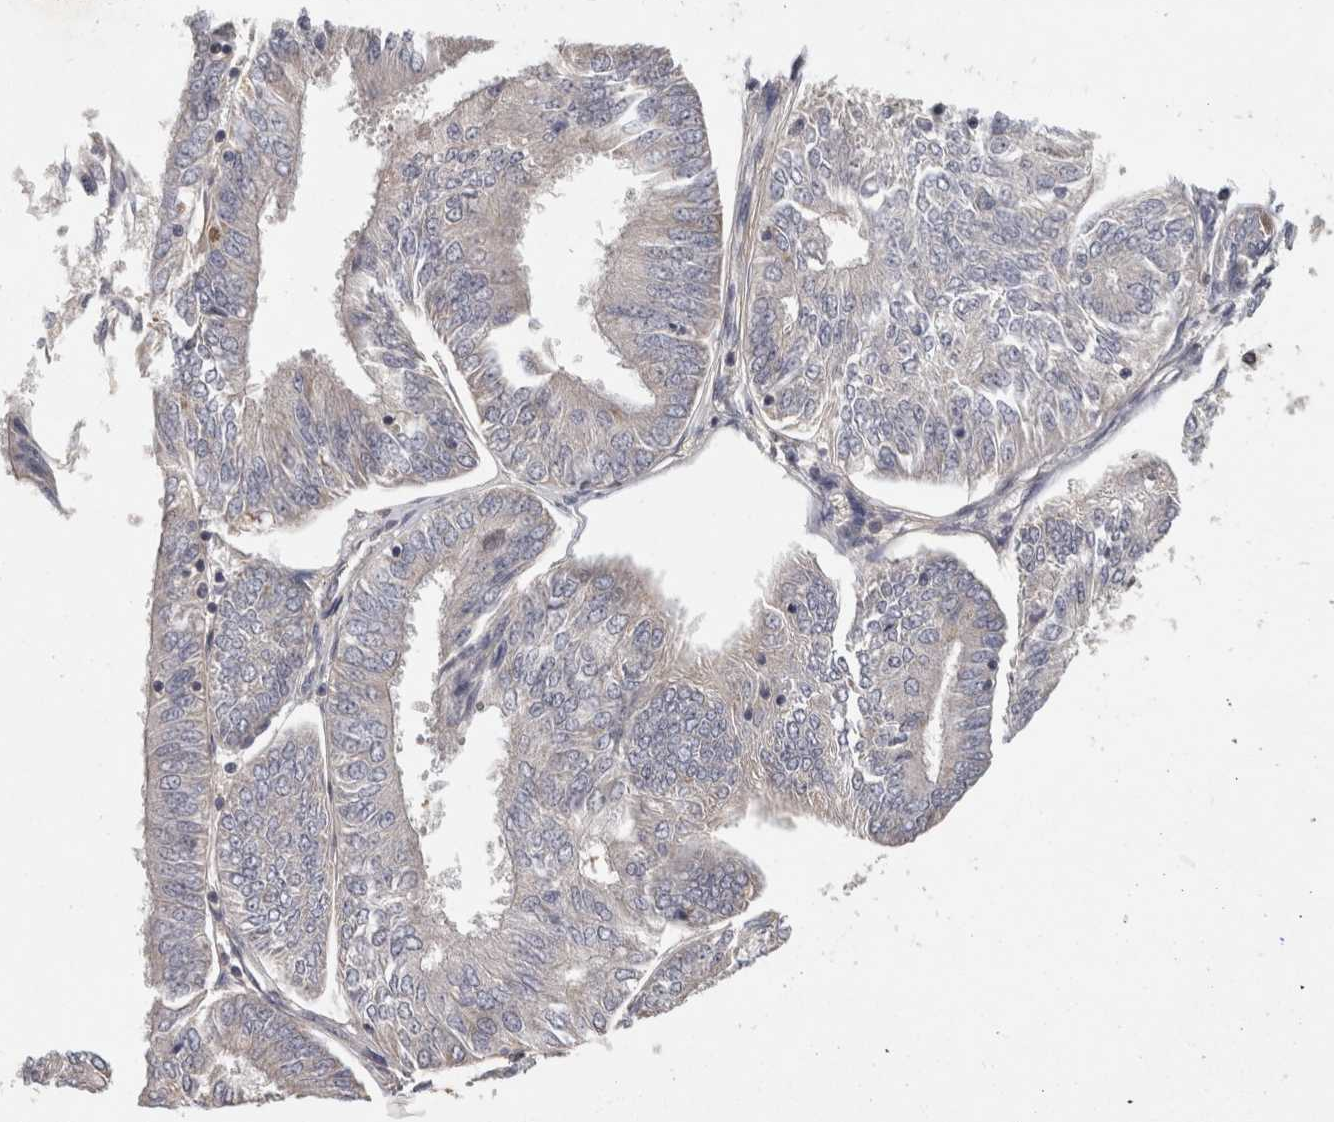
{"staining": {"intensity": "negative", "quantity": "none", "location": "none"}, "tissue": "endometrial cancer", "cell_type": "Tumor cells", "image_type": "cancer", "snomed": [{"axis": "morphology", "description": "Adenocarcinoma, NOS"}, {"axis": "topography", "description": "Endometrium"}], "caption": "DAB (3,3'-diaminobenzidine) immunohistochemical staining of endometrial cancer (adenocarcinoma) demonstrates no significant expression in tumor cells.", "gene": "ACAT2", "patient": {"sex": "female", "age": 58}}